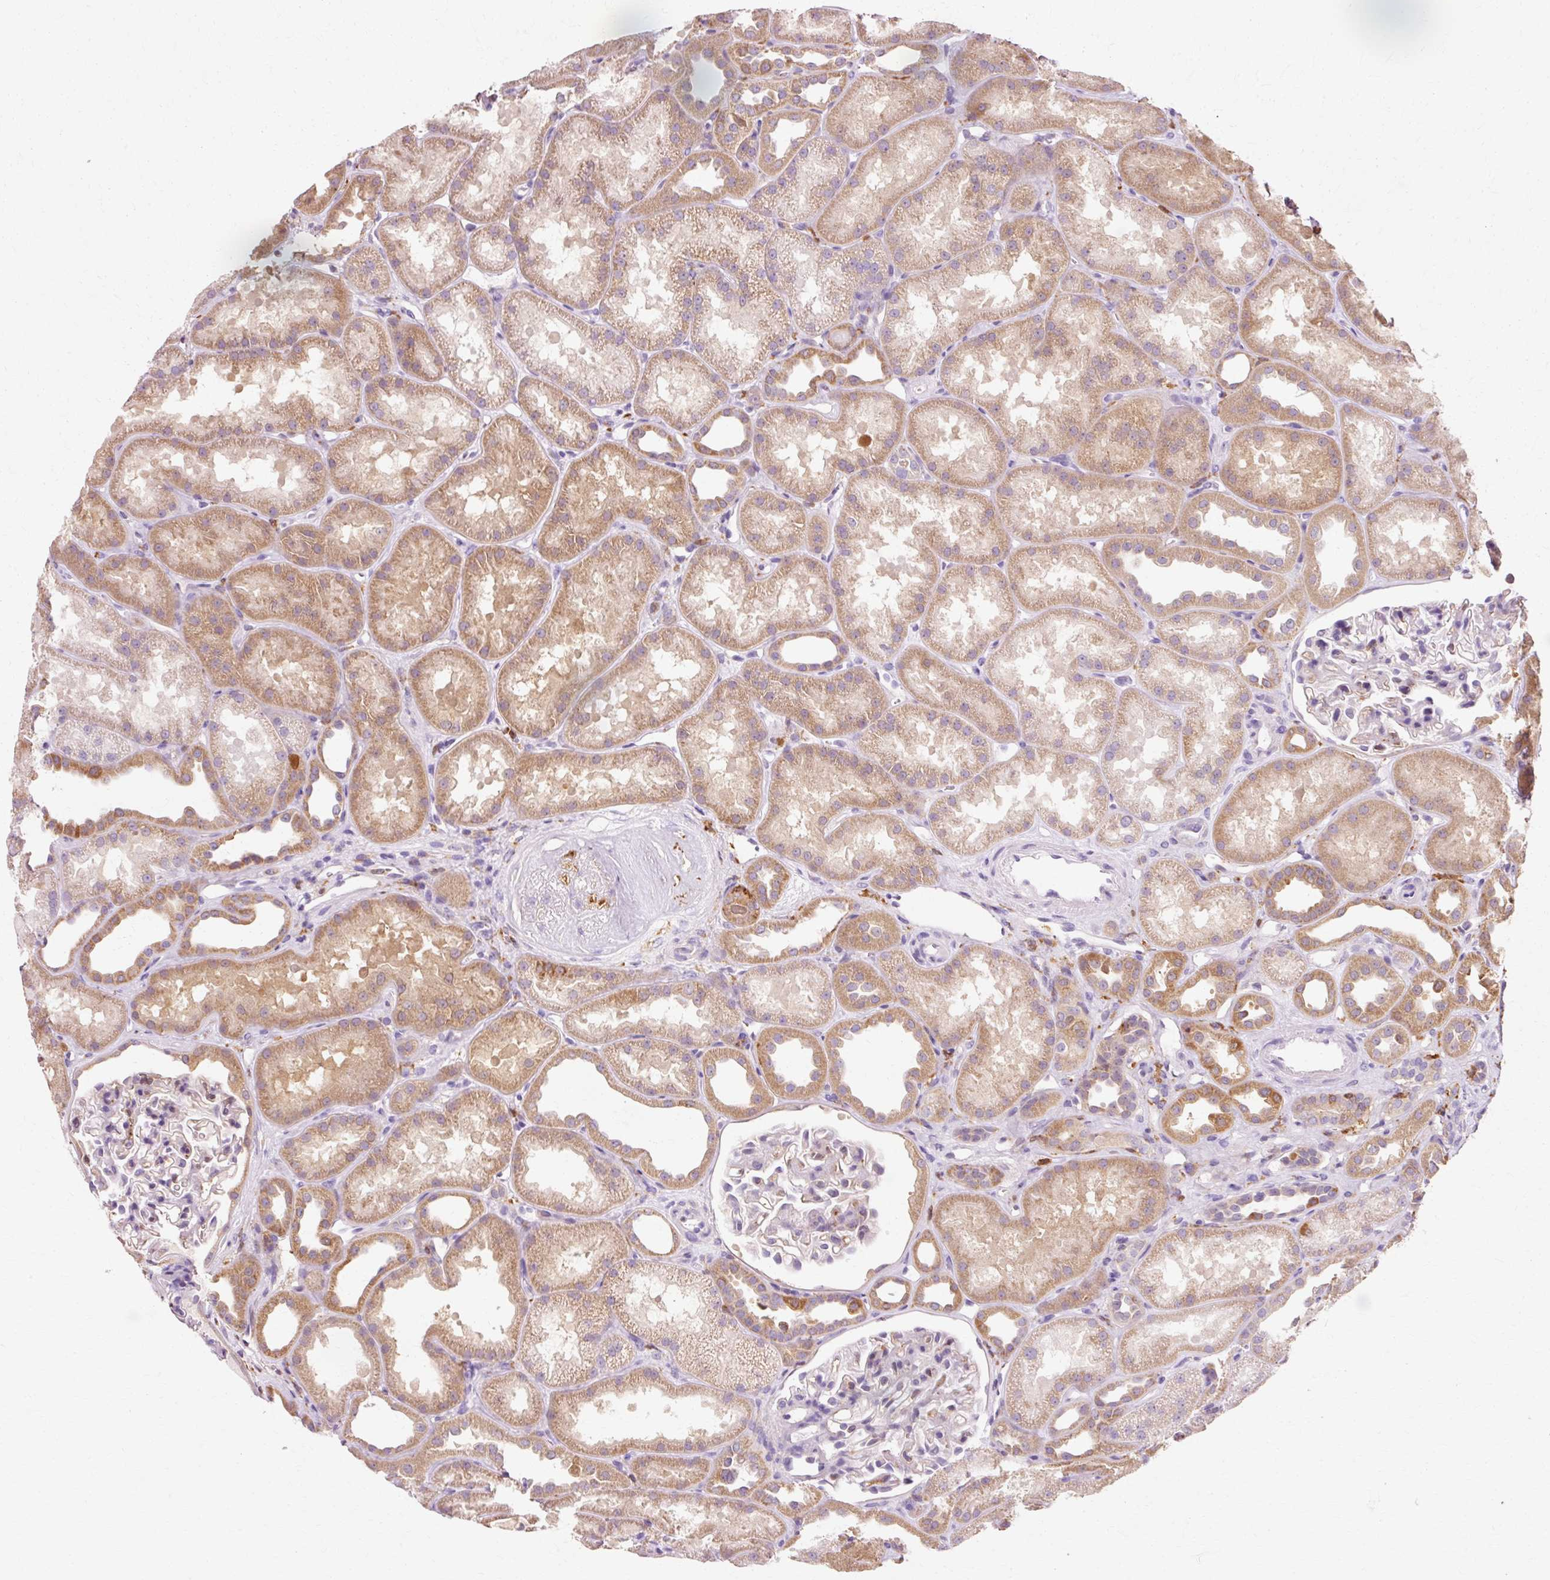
{"staining": {"intensity": "negative", "quantity": "none", "location": "none"}, "tissue": "kidney", "cell_type": "Cells in glomeruli", "image_type": "normal", "snomed": [{"axis": "morphology", "description": "Normal tissue, NOS"}, {"axis": "topography", "description": "Kidney"}], "caption": "The photomicrograph shows no significant staining in cells in glomeruli of kidney.", "gene": "GPX1", "patient": {"sex": "male", "age": 61}}